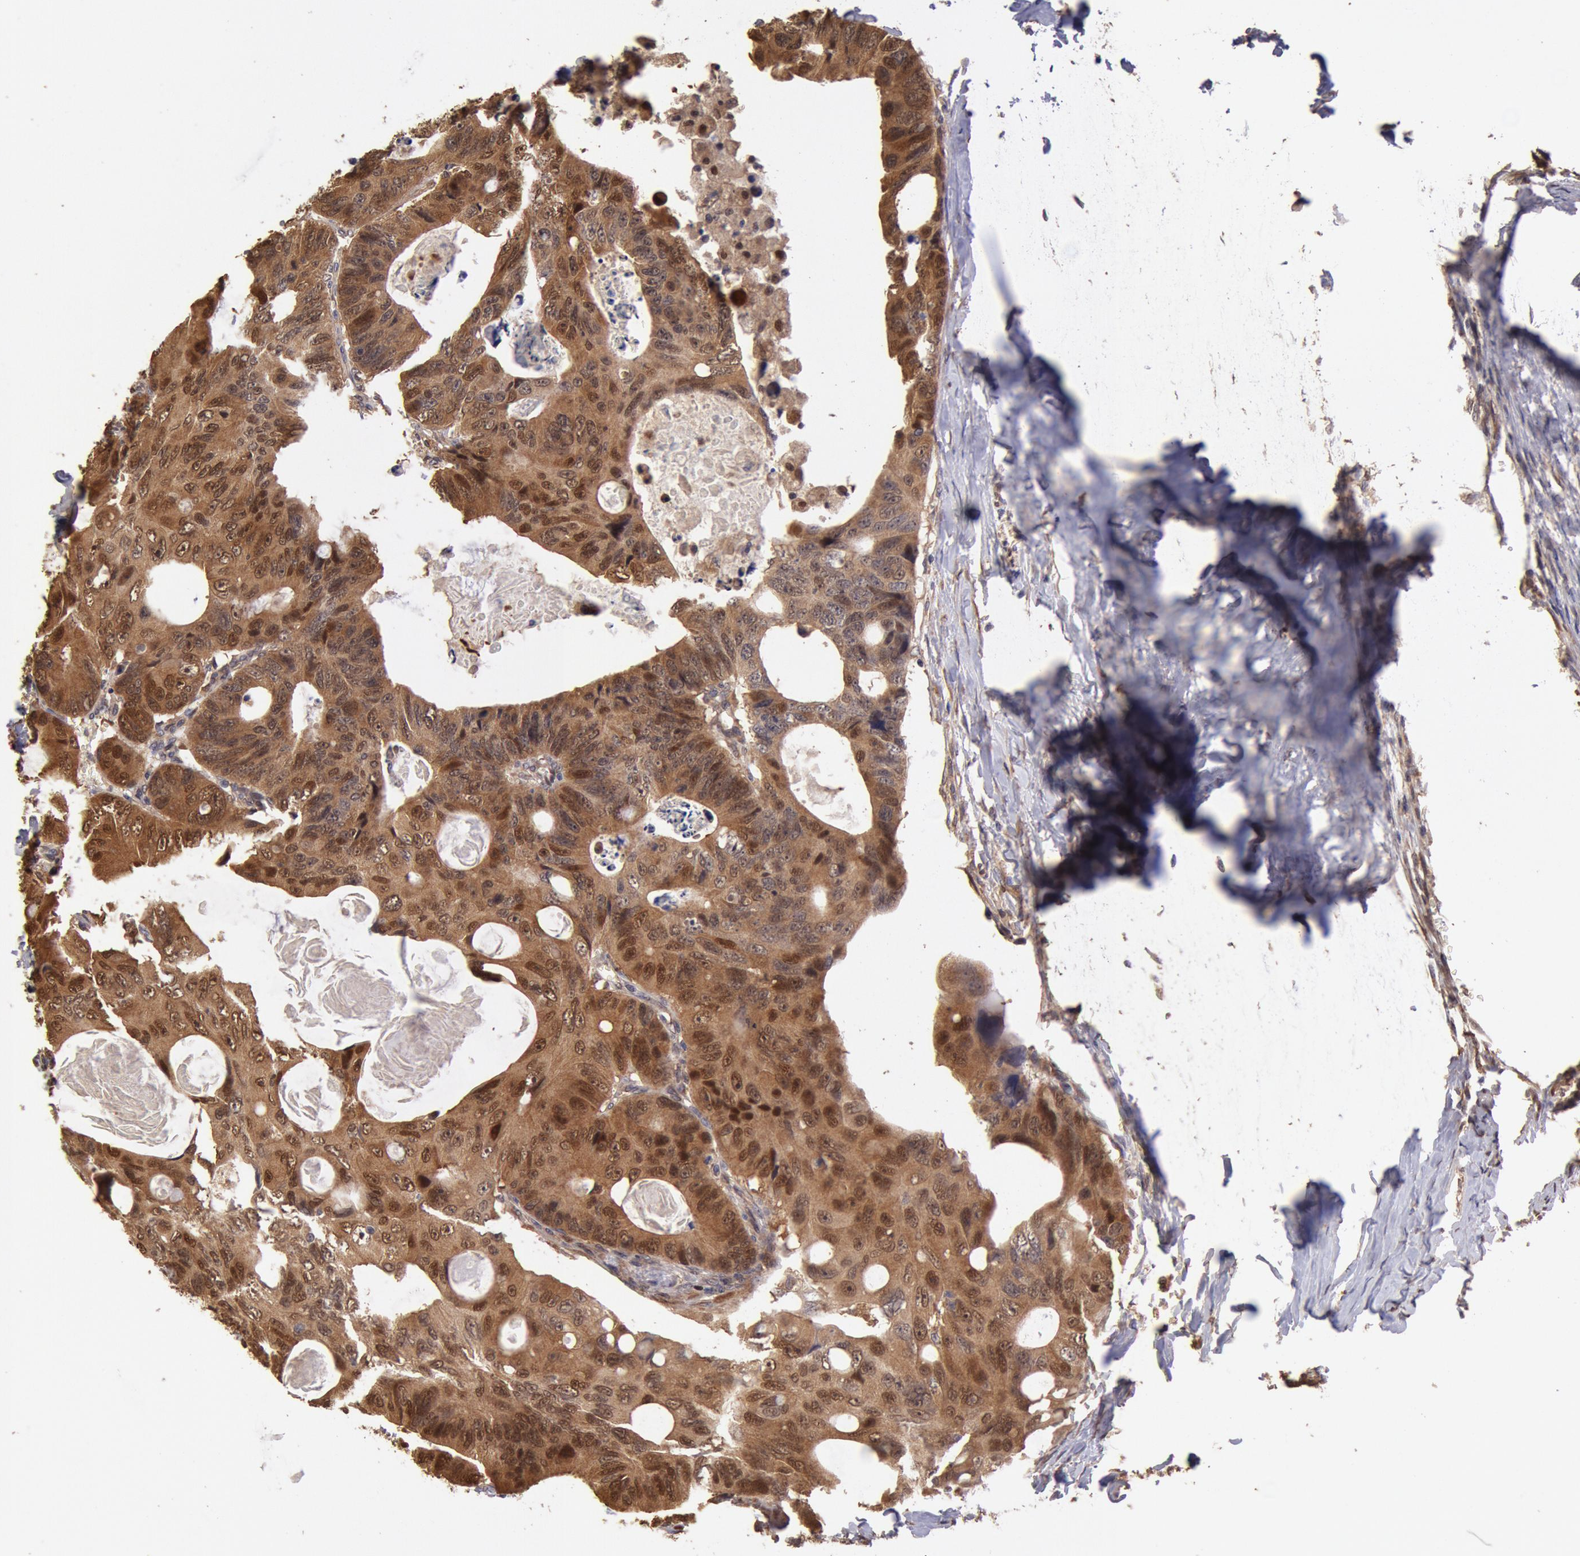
{"staining": {"intensity": "strong", "quantity": ">75%", "location": "cytoplasmic/membranous,nuclear"}, "tissue": "colorectal cancer", "cell_type": "Tumor cells", "image_type": "cancer", "snomed": [{"axis": "morphology", "description": "Adenocarcinoma, NOS"}, {"axis": "topography", "description": "Colon"}], "caption": "Immunohistochemical staining of human colorectal adenocarcinoma displays strong cytoplasmic/membranous and nuclear protein staining in approximately >75% of tumor cells.", "gene": "COMT", "patient": {"sex": "female", "age": 55}}